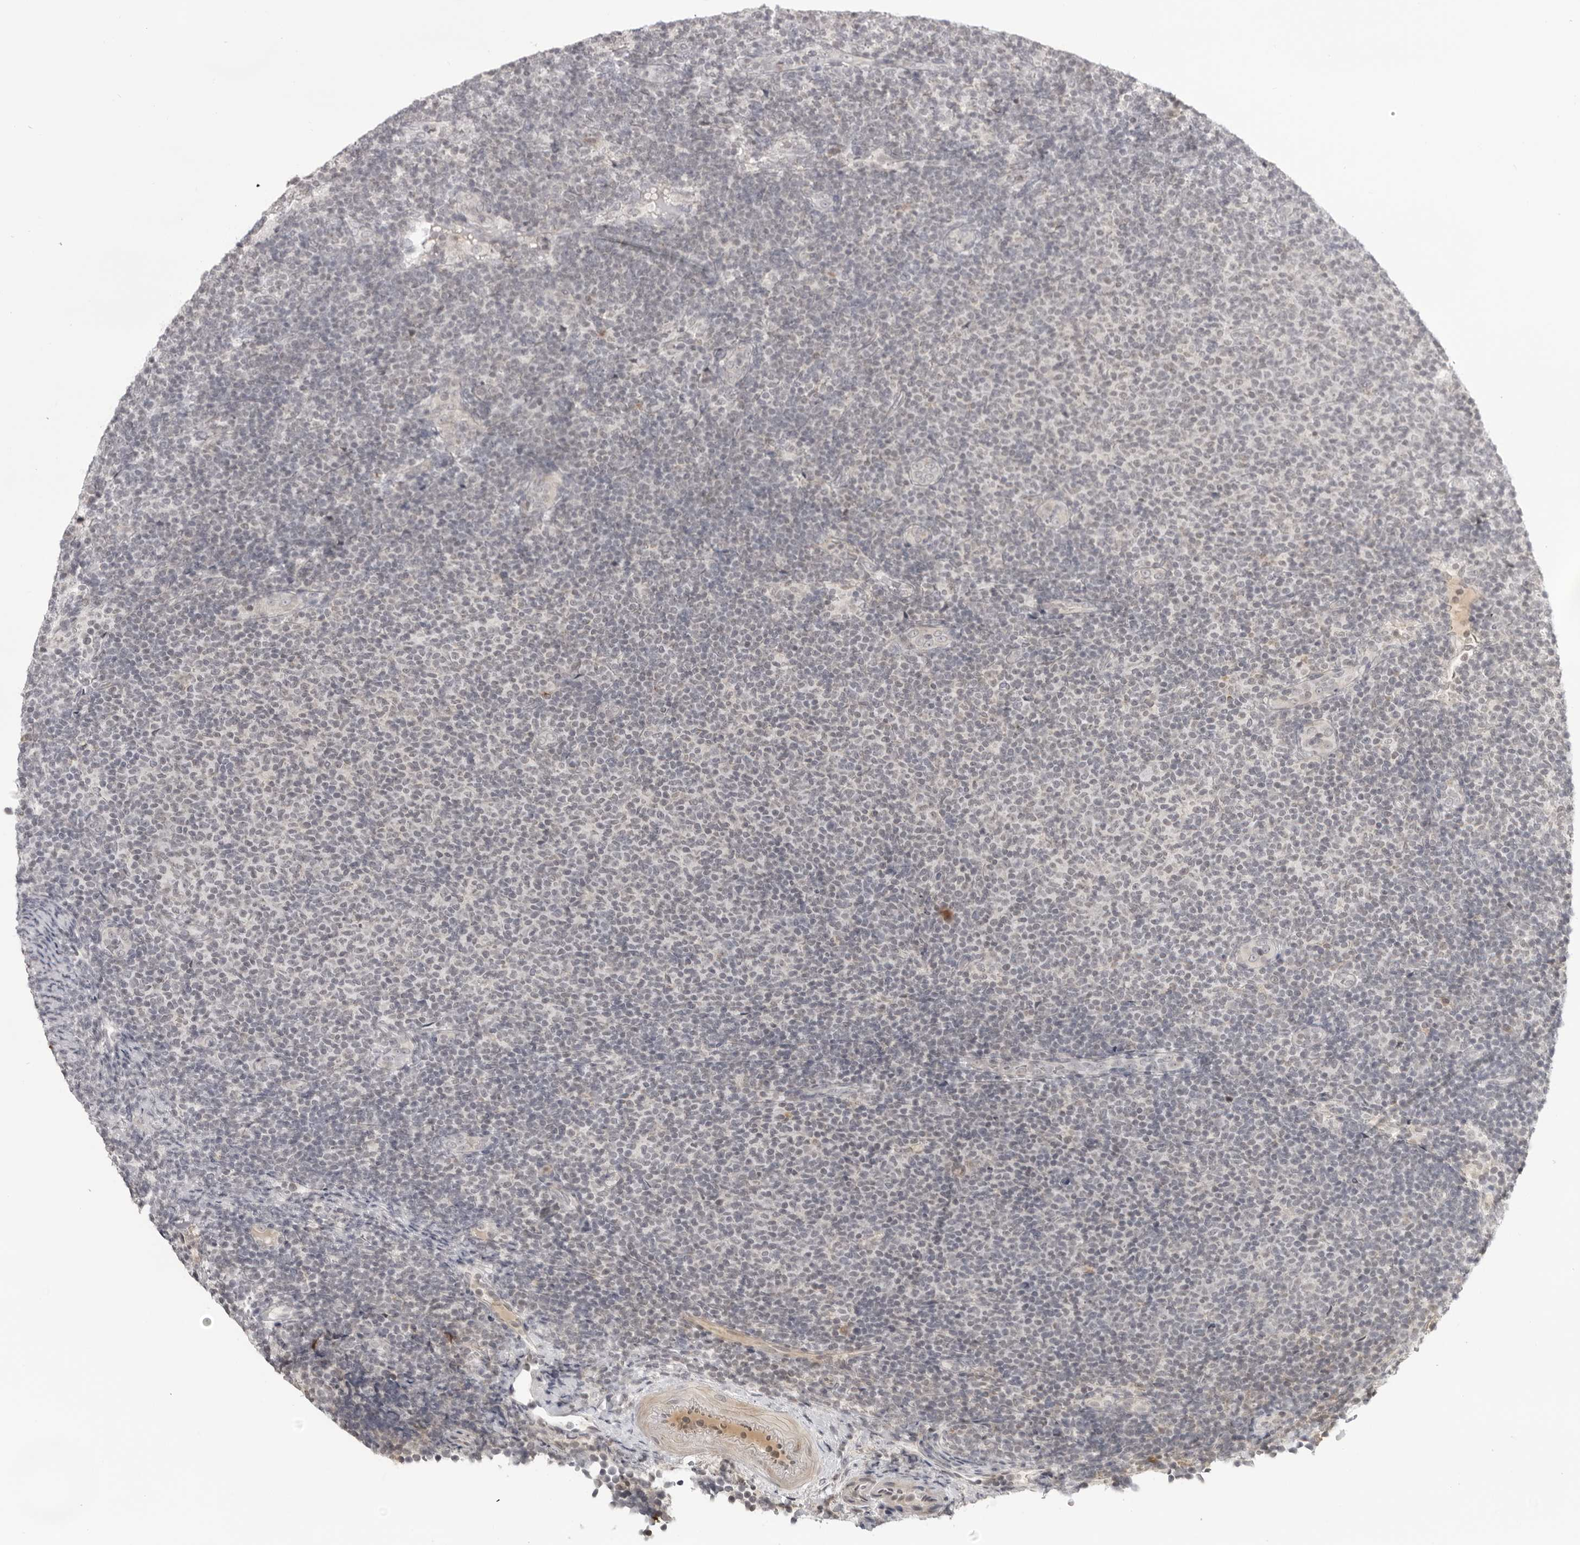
{"staining": {"intensity": "negative", "quantity": "none", "location": "none"}, "tissue": "lymphoma", "cell_type": "Tumor cells", "image_type": "cancer", "snomed": [{"axis": "morphology", "description": "Malignant lymphoma, non-Hodgkin's type, Low grade"}, {"axis": "topography", "description": "Lymph node"}], "caption": "Malignant lymphoma, non-Hodgkin's type (low-grade) was stained to show a protein in brown. There is no significant expression in tumor cells. Nuclei are stained in blue.", "gene": "ACP6", "patient": {"sex": "male", "age": 66}}